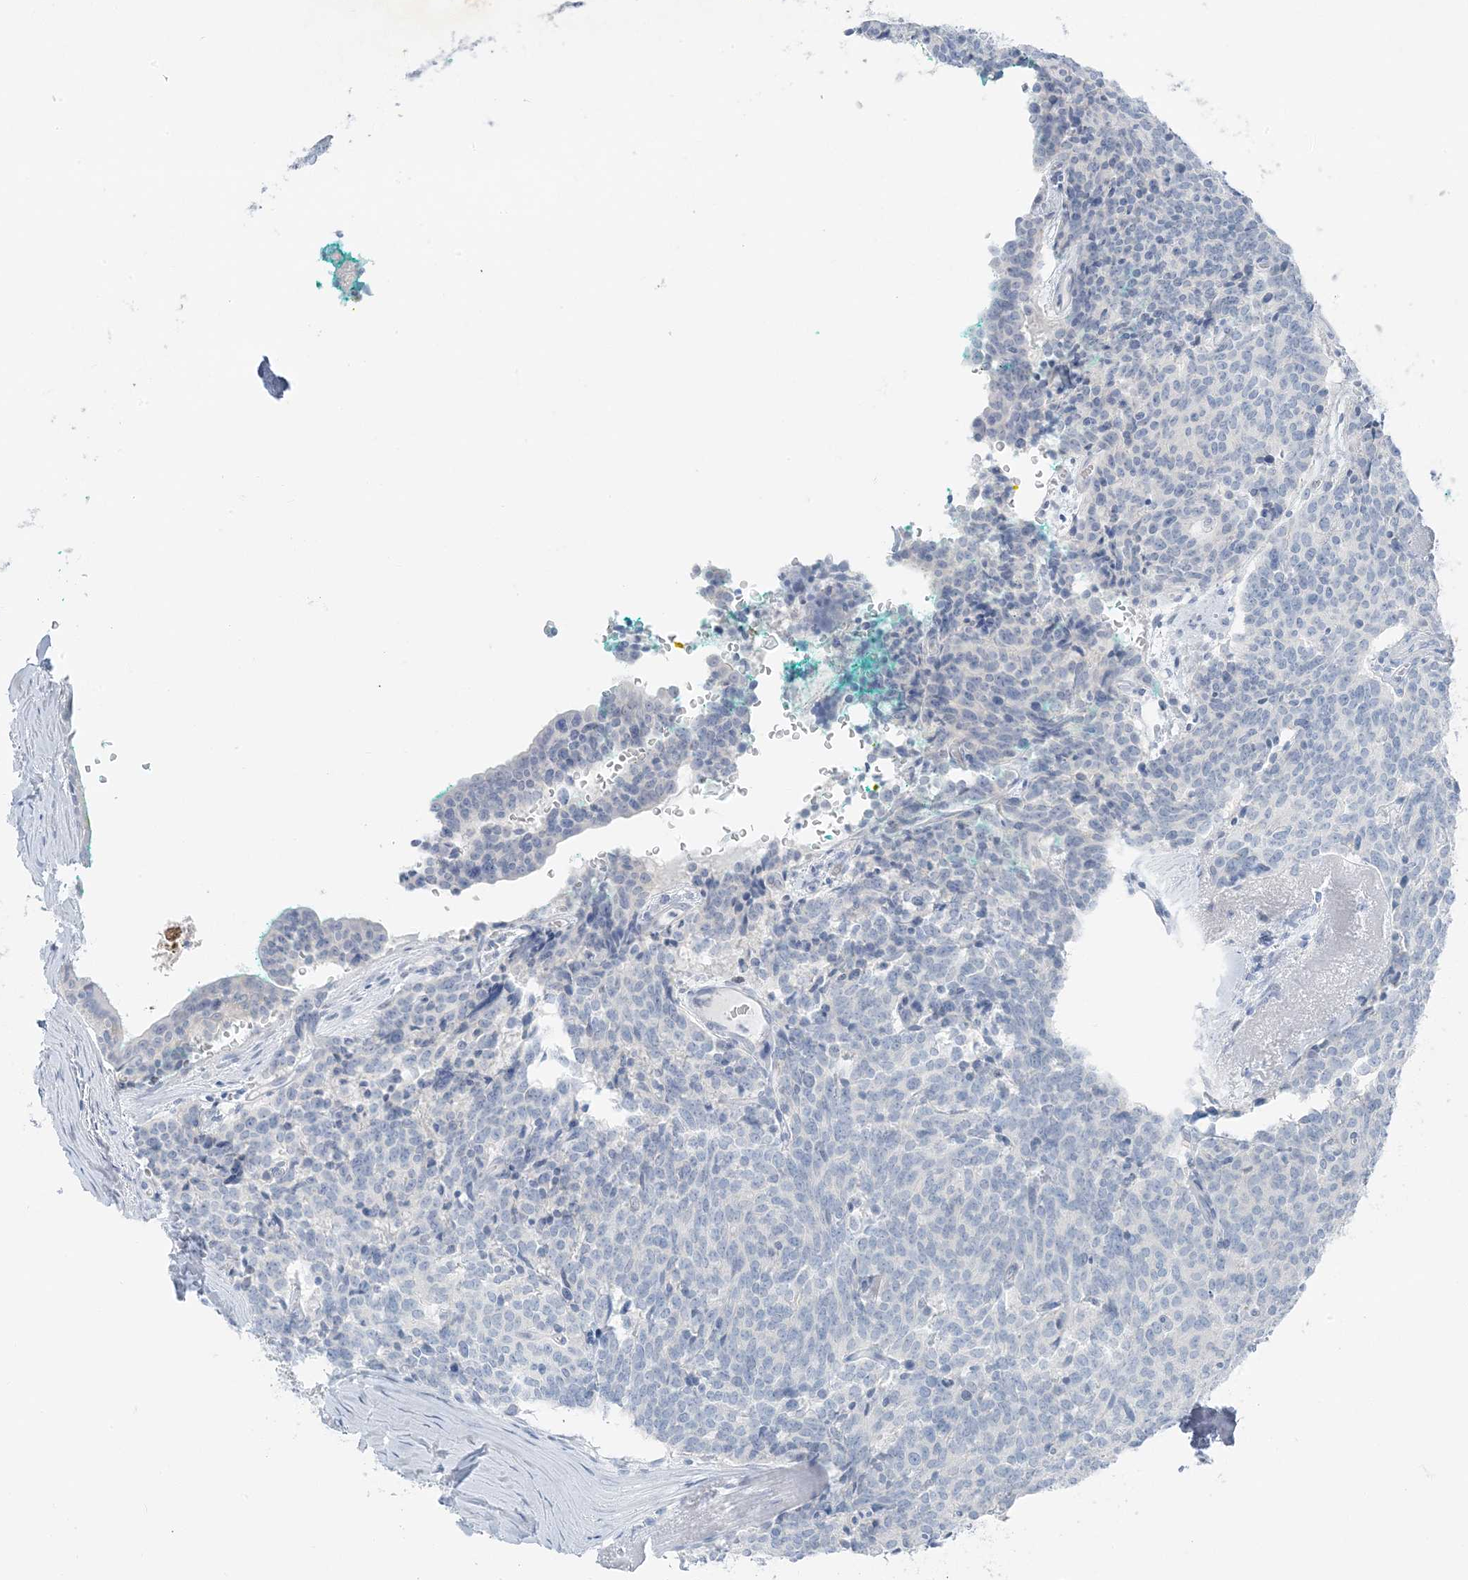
{"staining": {"intensity": "negative", "quantity": "none", "location": "none"}, "tissue": "carcinoid", "cell_type": "Tumor cells", "image_type": "cancer", "snomed": [{"axis": "morphology", "description": "Carcinoid, malignant, NOS"}, {"axis": "topography", "description": "Lung"}], "caption": "DAB (3,3'-diaminobenzidine) immunohistochemical staining of malignant carcinoid exhibits no significant positivity in tumor cells.", "gene": "ZFP64", "patient": {"sex": "female", "age": 46}}